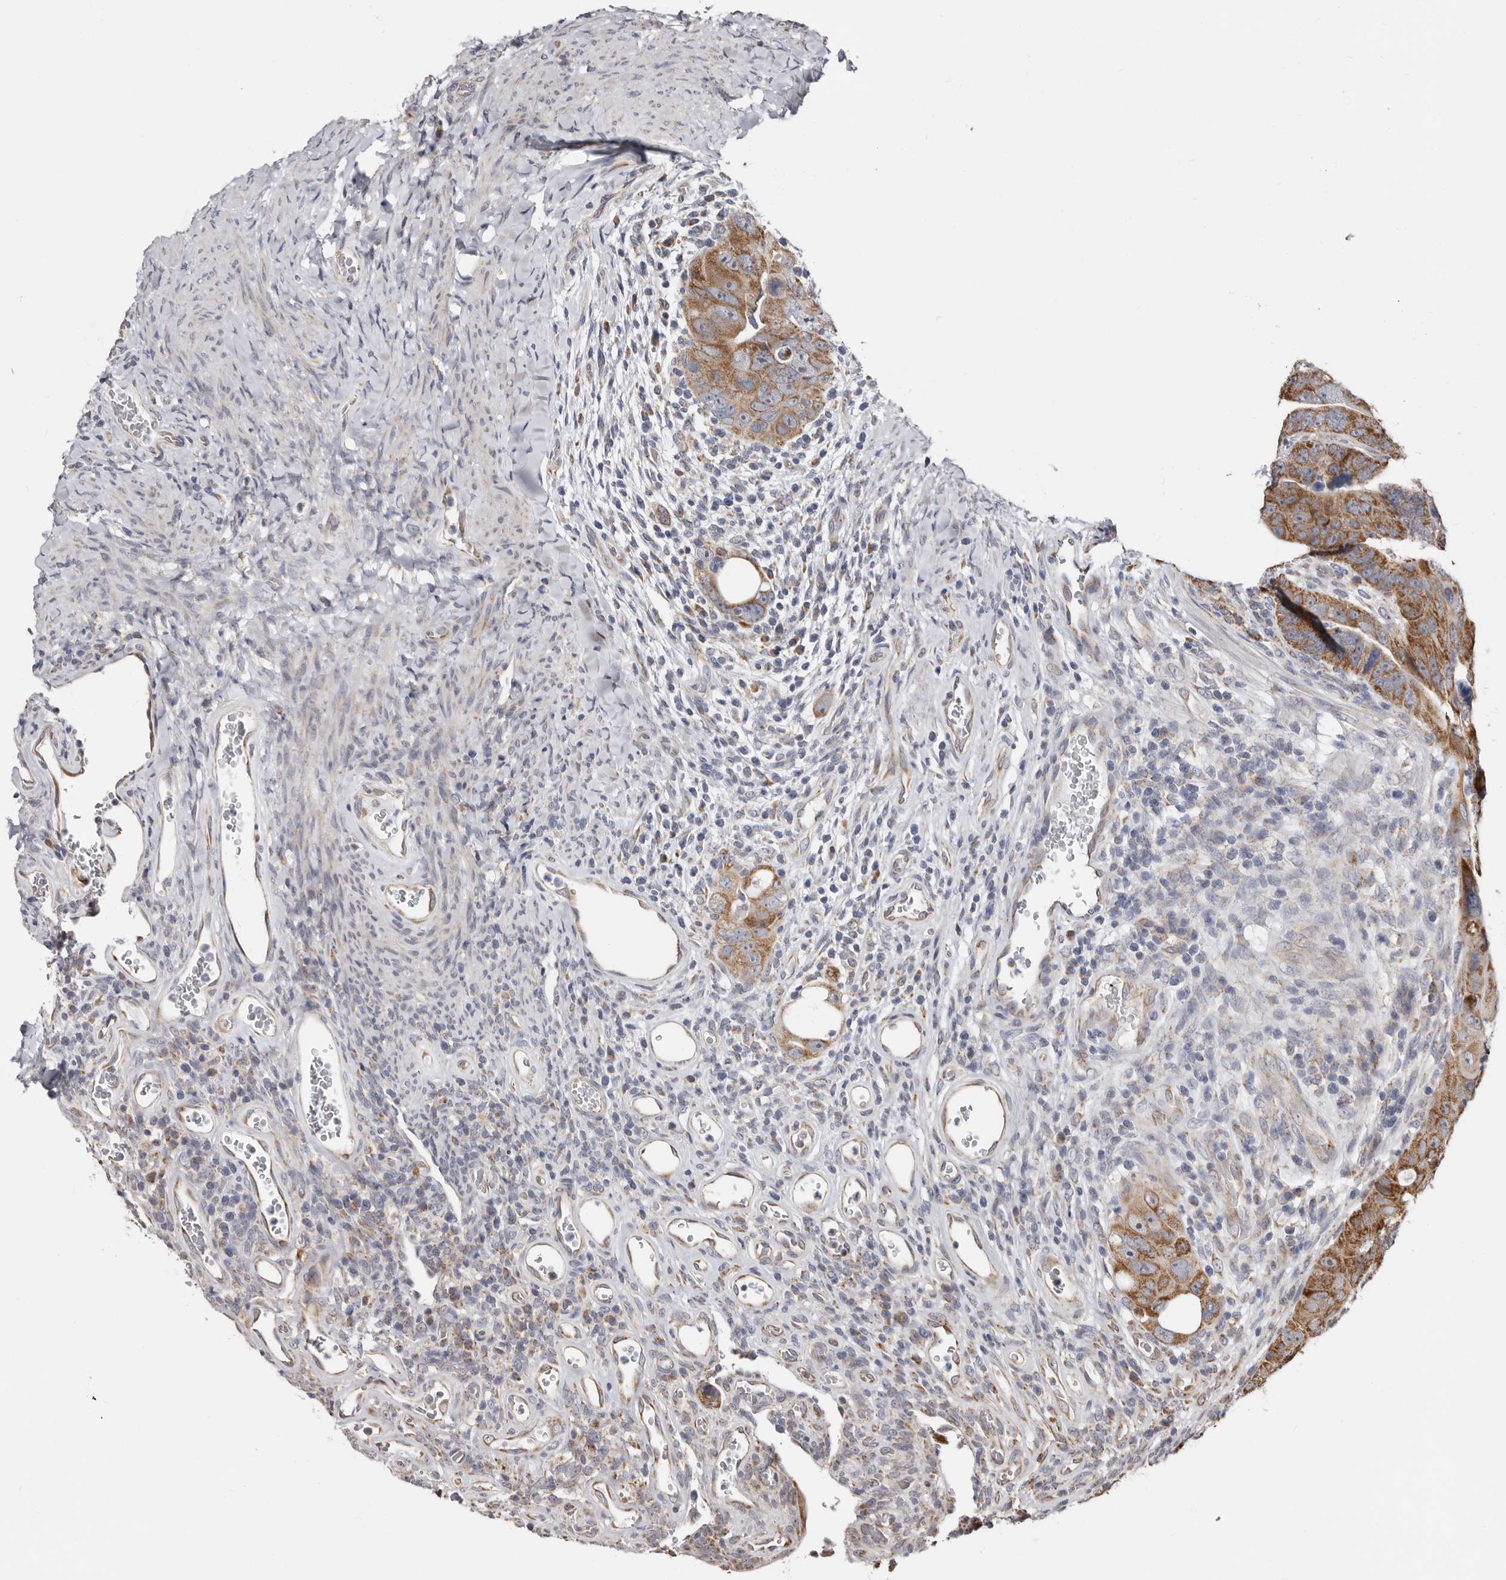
{"staining": {"intensity": "moderate", "quantity": ">75%", "location": "cytoplasmic/membranous"}, "tissue": "colorectal cancer", "cell_type": "Tumor cells", "image_type": "cancer", "snomed": [{"axis": "morphology", "description": "Adenocarcinoma, NOS"}, {"axis": "topography", "description": "Rectum"}], "caption": "Protein expression analysis of human adenocarcinoma (colorectal) reveals moderate cytoplasmic/membranous expression in about >75% of tumor cells. The staining was performed using DAB (3,3'-diaminobenzidine) to visualize the protein expression in brown, while the nuclei were stained in blue with hematoxylin (Magnification: 20x).", "gene": "MRPL18", "patient": {"sex": "male", "age": 59}}